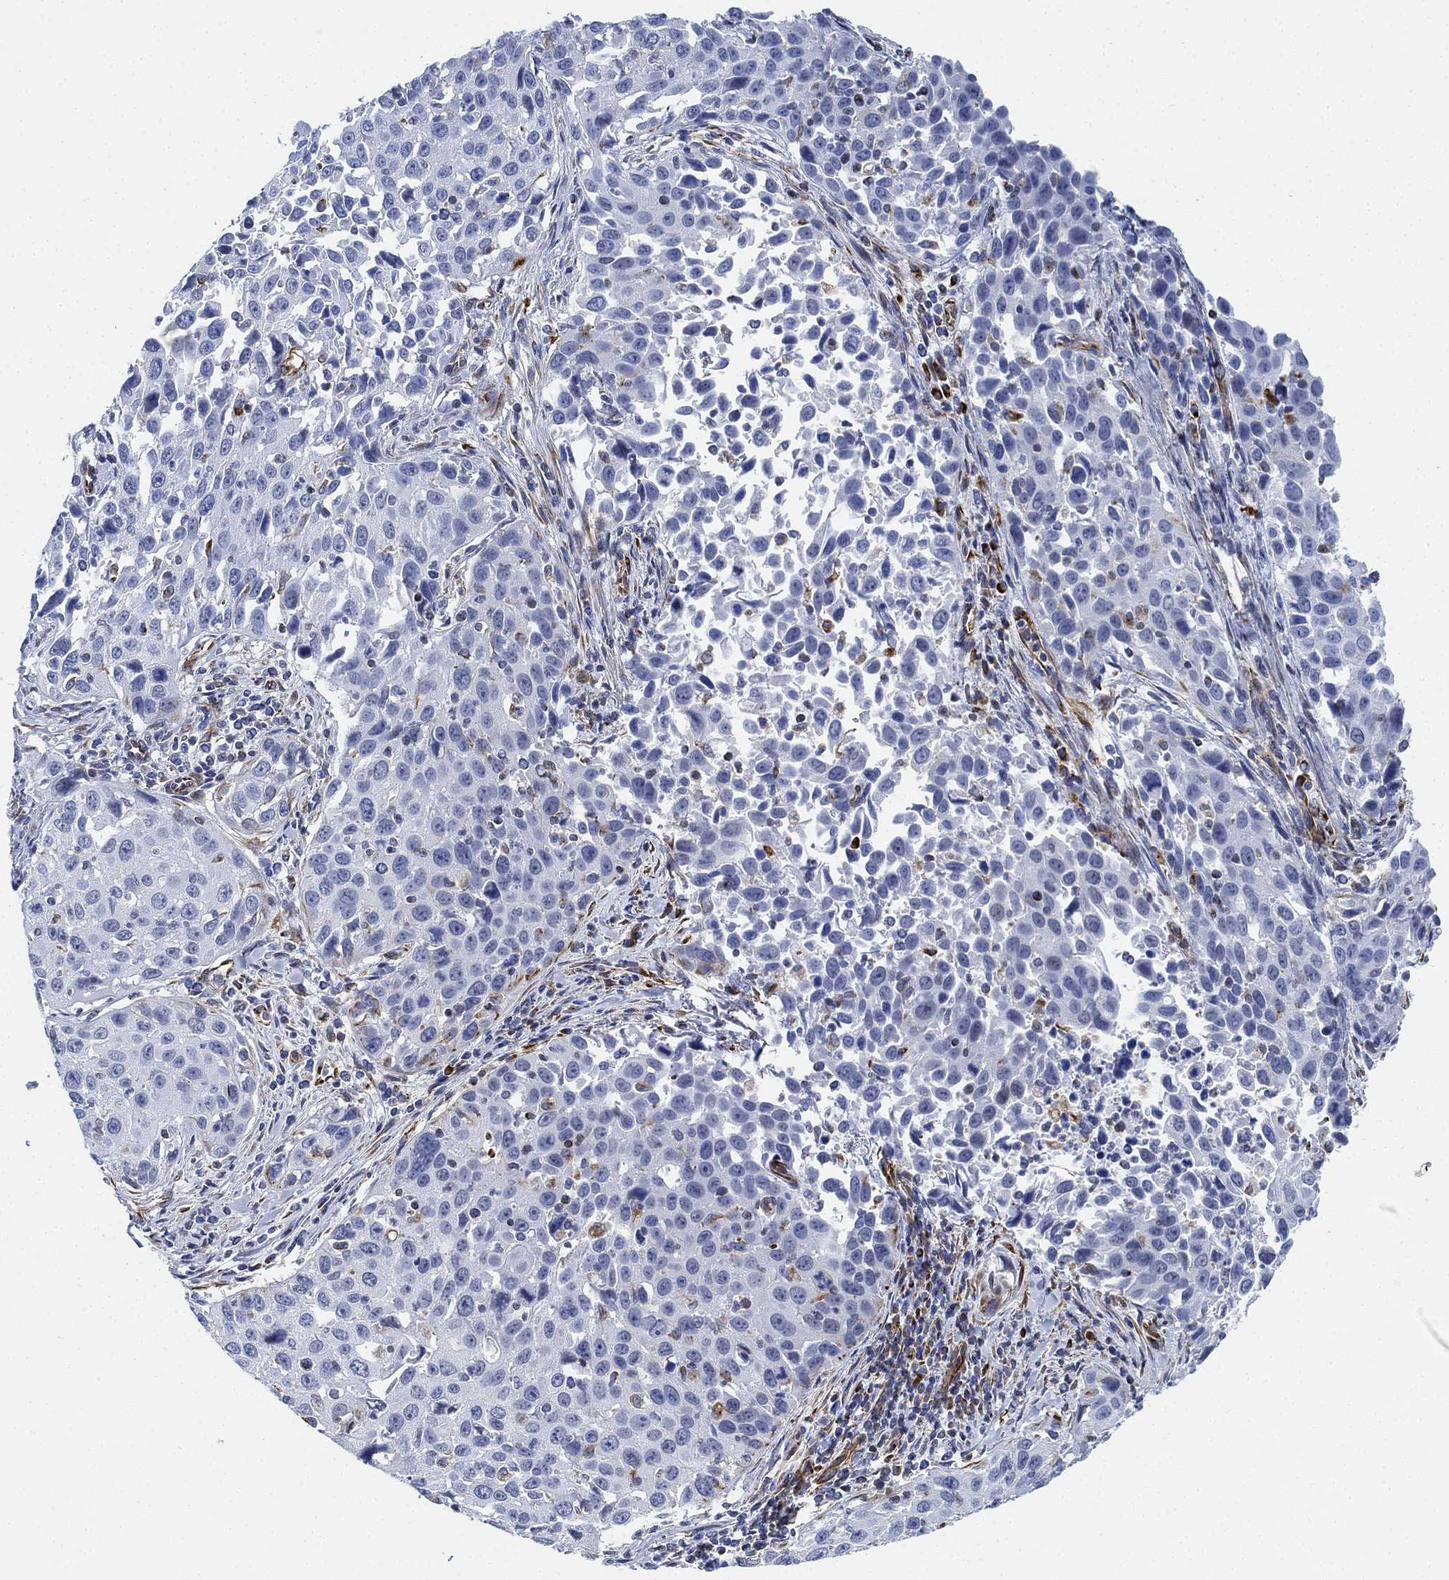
{"staining": {"intensity": "negative", "quantity": "none", "location": "none"}, "tissue": "cervical cancer", "cell_type": "Tumor cells", "image_type": "cancer", "snomed": [{"axis": "morphology", "description": "Squamous cell carcinoma, NOS"}, {"axis": "topography", "description": "Cervix"}], "caption": "Tumor cells show no significant staining in cervical cancer (squamous cell carcinoma).", "gene": "PSKH2", "patient": {"sex": "female", "age": 26}}